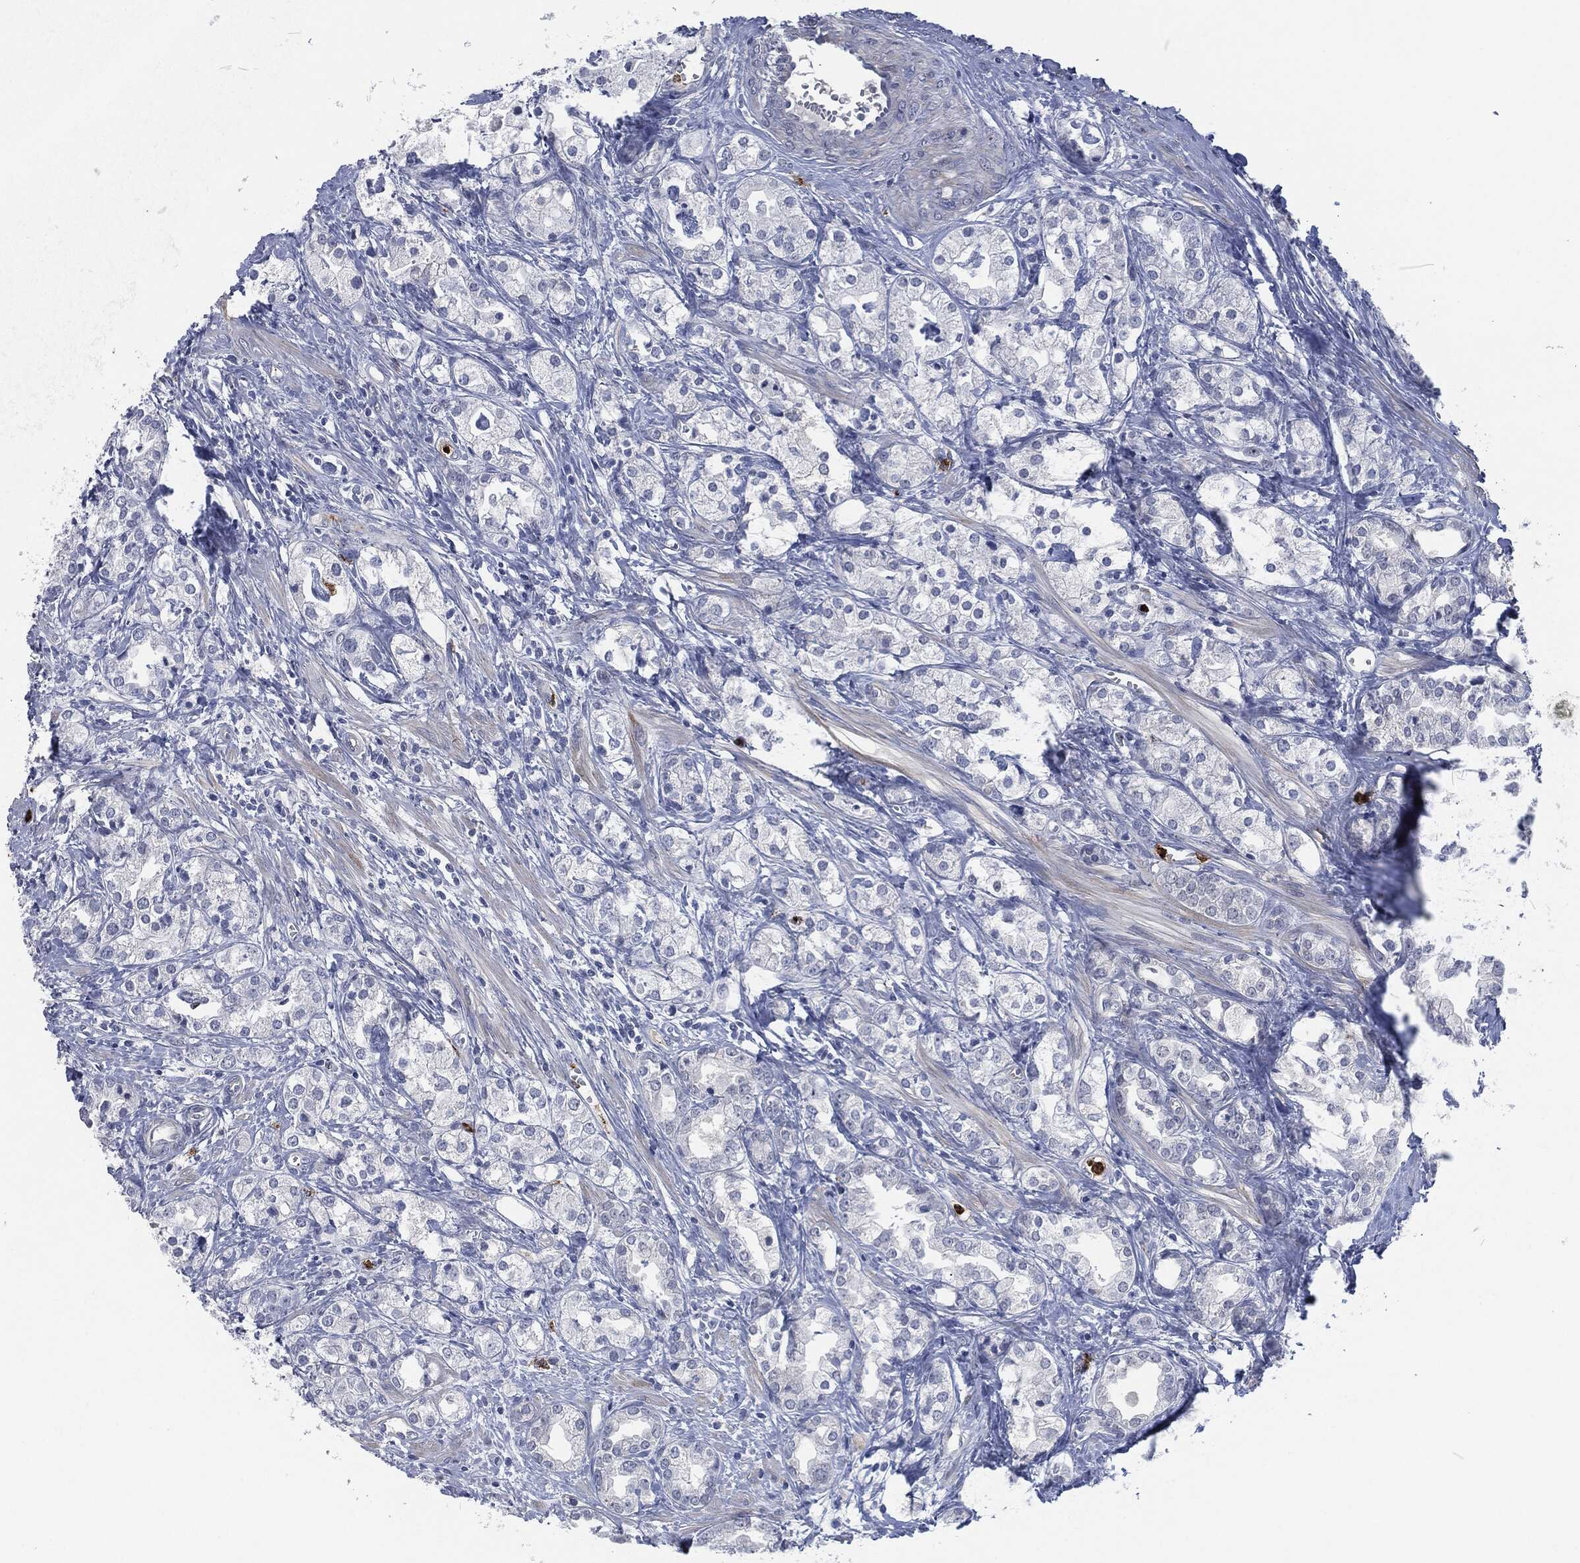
{"staining": {"intensity": "negative", "quantity": "none", "location": "none"}, "tissue": "prostate cancer", "cell_type": "Tumor cells", "image_type": "cancer", "snomed": [{"axis": "morphology", "description": "Adenocarcinoma, NOS"}, {"axis": "topography", "description": "Prostate and seminal vesicle, NOS"}, {"axis": "topography", "description": "Prostate"}], "caption": "Tumor cells are negative for protein expression in human prostate adenocarcinoma.", "gene": "MPO", "patient": {"sex": "male", "age": 62}}